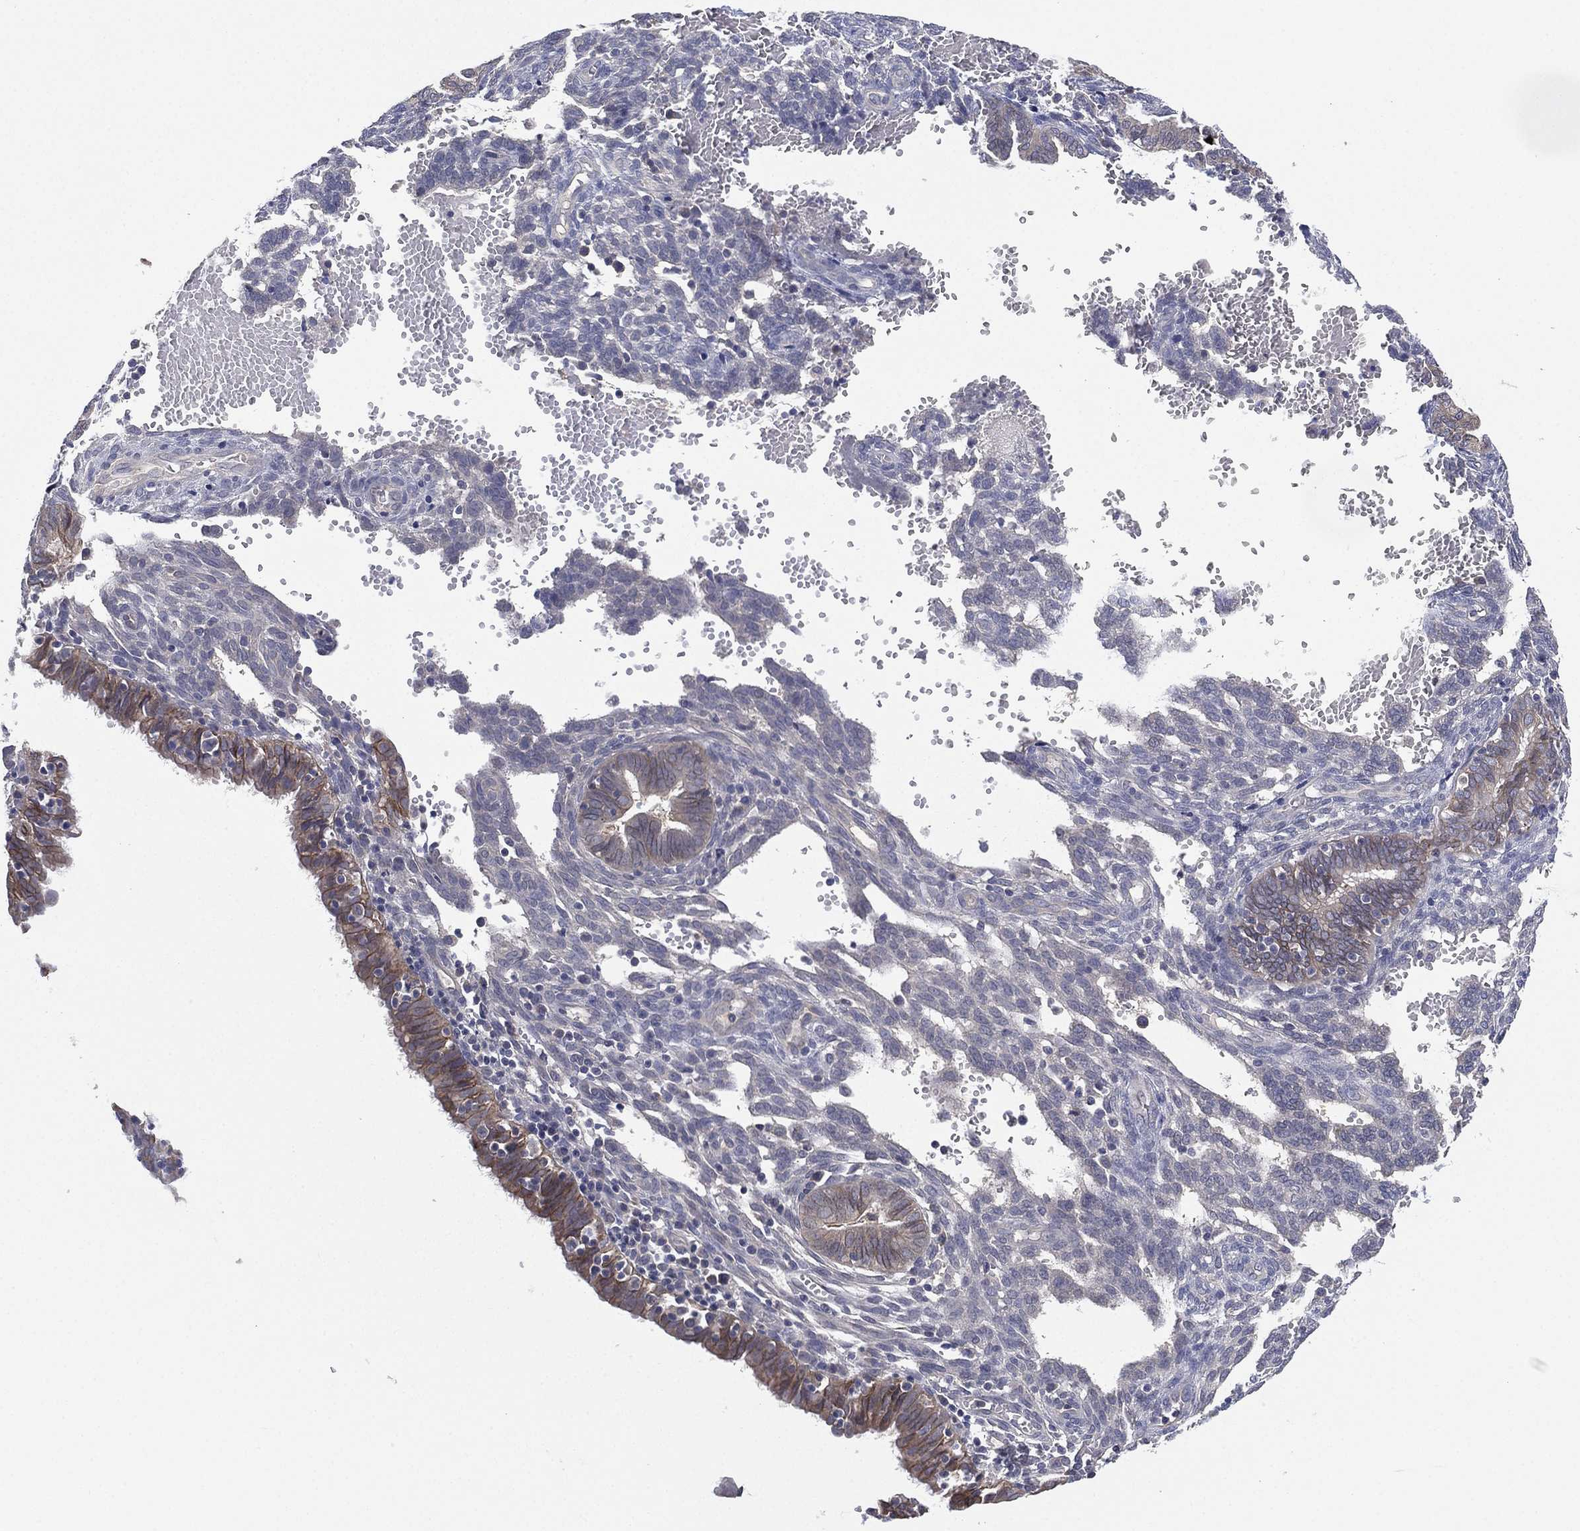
{"staining": {"intensity": "negative", "quantity": "none", "location": "none"}, "tissue": "endometrium", "cell_type": "Cells in endometrial stroma", "image_type": "normal", "snomed": [{"axis": "morphology", "description": "Normal tissue, NOS"}, {"axis": "topography", "description": "Endometrium"}], "caption": "This is an immunohistochemistry (IHC) photomicrograph of benign endometrium. There is no positivity in cells in endometrial stroma.", "gene": "MPP7", "patient": {"sex": "female", "age": 42}}